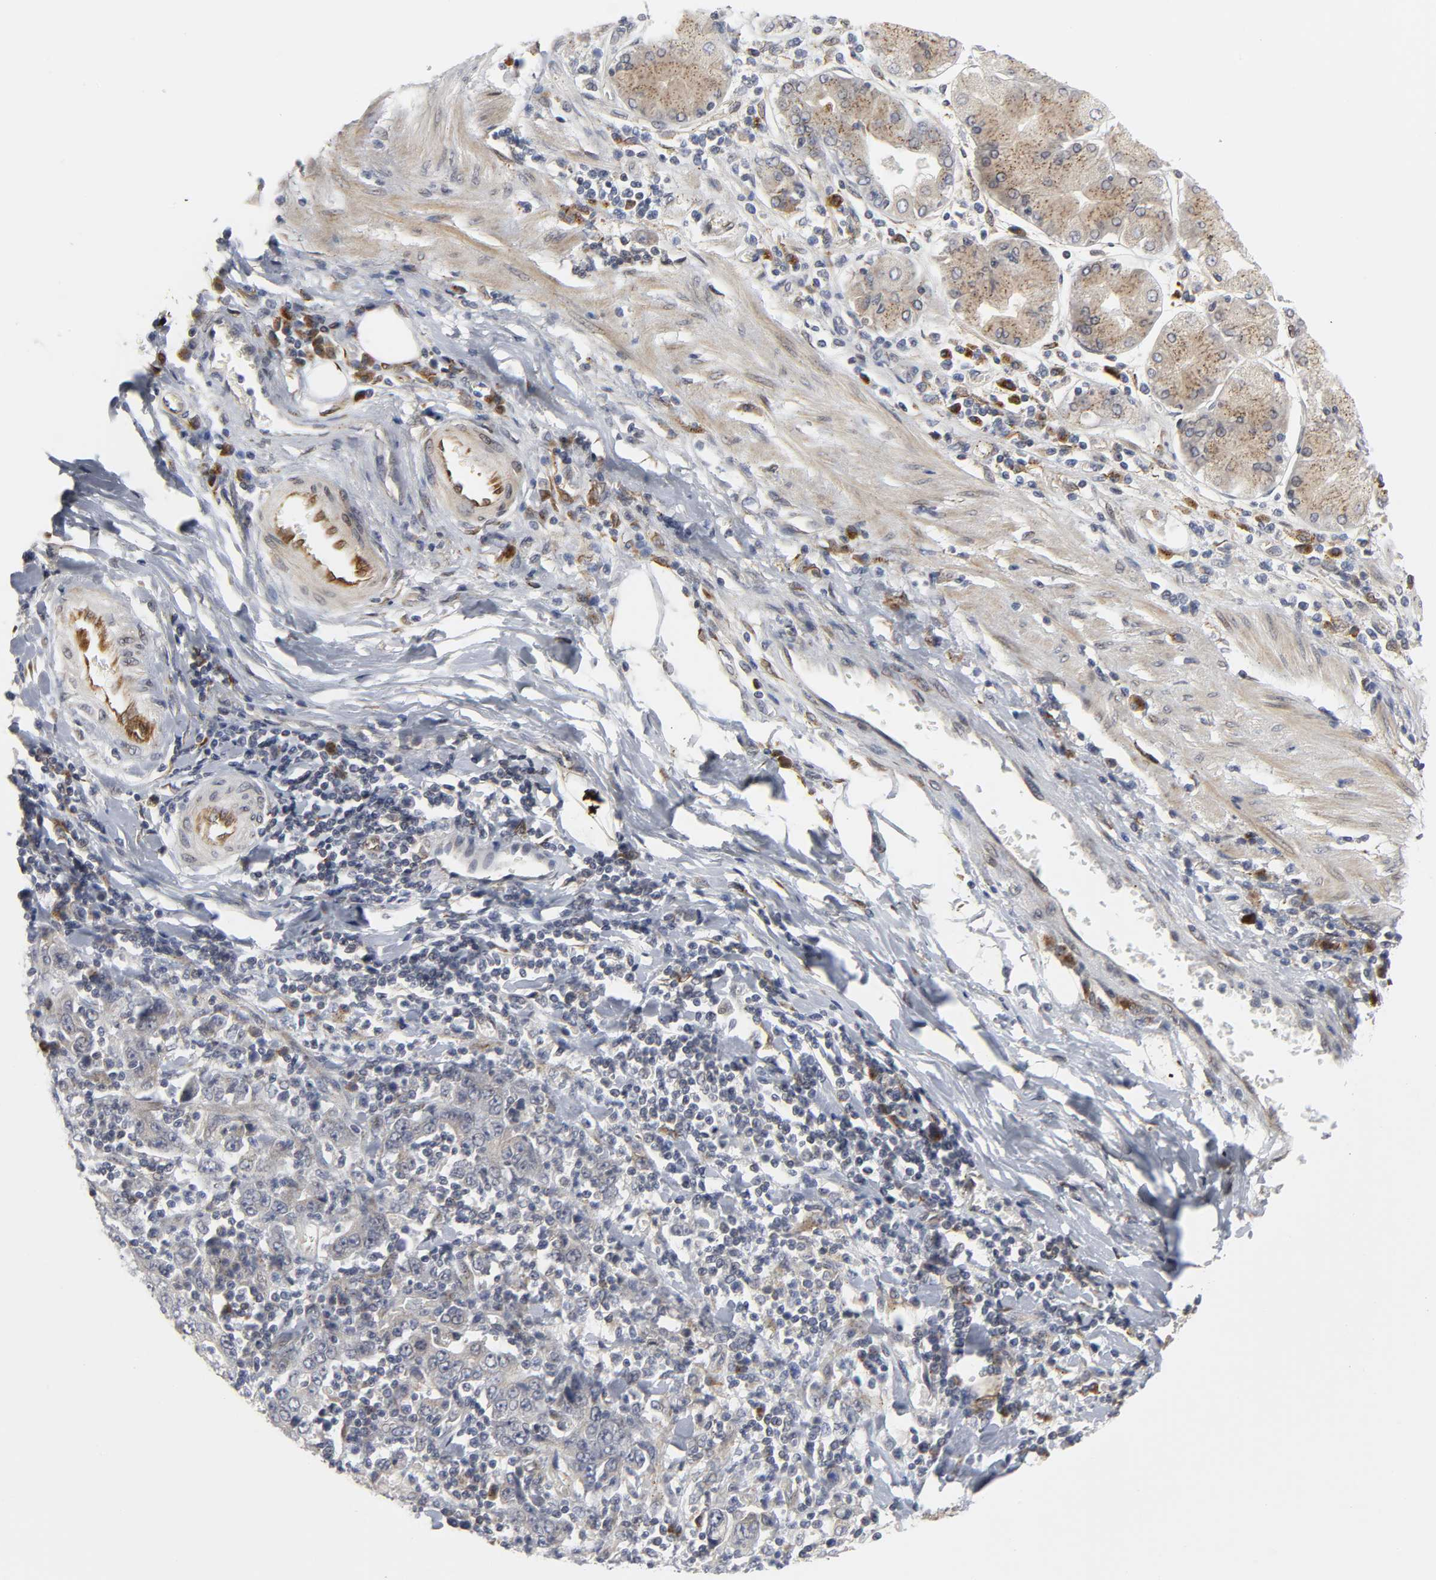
{"staining": {"intensity": "weak", "quantity": "<25%", "location": "cytoplasmic/membranous"}, "tissue": "stomach cancer", "cell_type": "Tumor cells", "image_type": "cancer", "snomed": [{"axis": "morphology", "description": "Normal tissue, NOS"}, {"axis": "morphology", "description": "Adenocarcinoma, NOS"}, {"axis": "topography", "description": "Stomach, upper"}, {"axis": "topography", "description": "Stomach"}], "caption": "Stomach adenocarcinoma stained for a protein using immunohistochemistry (IHC) displays no positivity tumor cells.", "gene": "ASB6", "patient": {"sex": "male", "age": 59}}